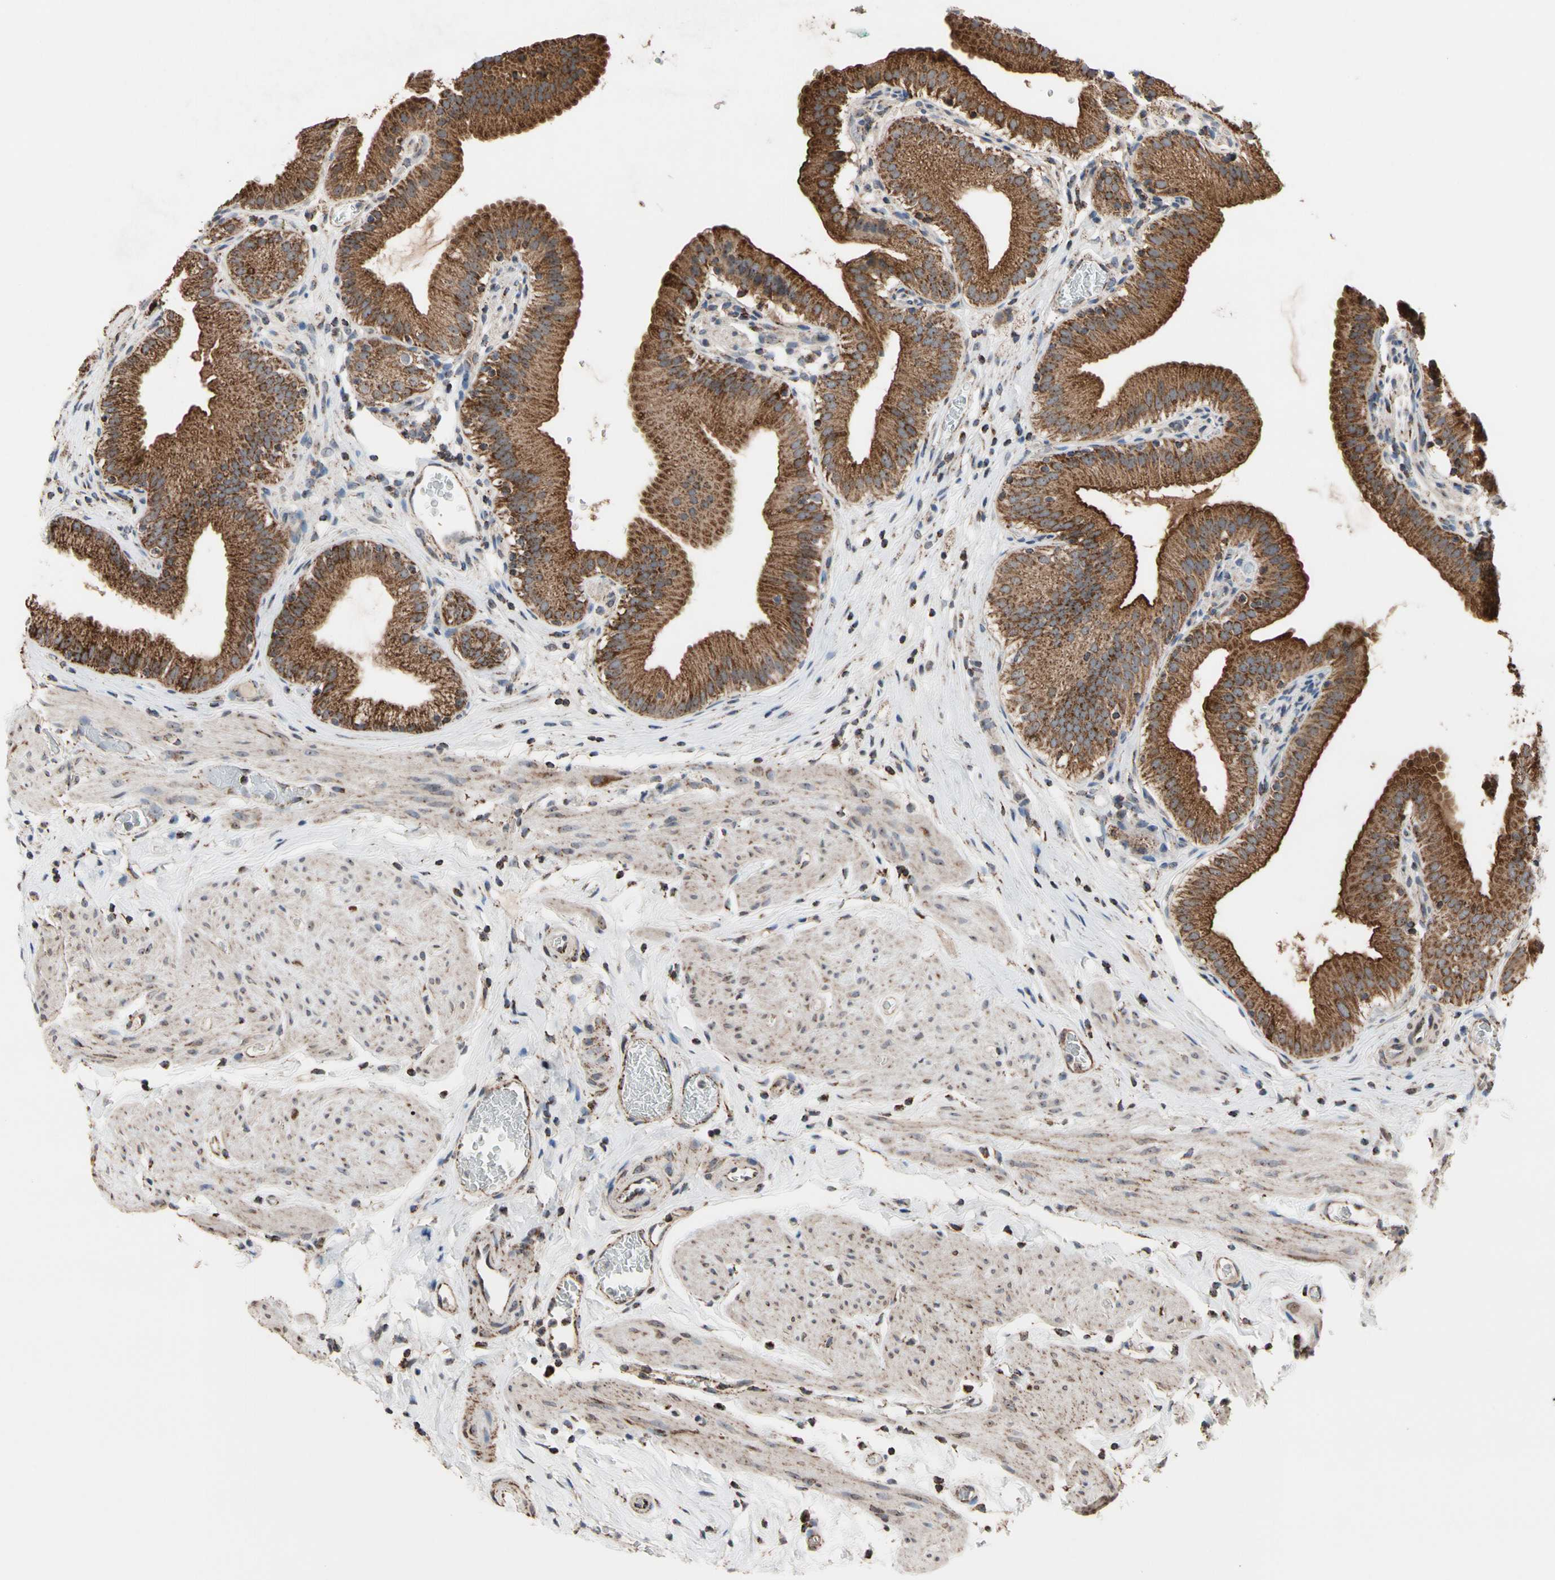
{"staining": {"intensity": "strong", "quantity": ">75%", "location": "cytoplasmic/membranous"}, "tissue": "gallbladder", "cell_type": "Glandular cells", "image_type": "normal", "snomed": [{"axis": "morphology", "description": "Normal tissue, NOS"}, {"axis": "topography", "description": "Gallbladder"}], "caption": "A high amount of strong cytoplasmic/membranous positivity is appreciated in about >75% of glandular cells in benign gallbladder. (Stains: DAB in brown, nuclei in blue, Microscopy: brightfield microscopy at high magnification).", "gene": "FAM110B", "patient": {"sex": "male", "age": 54}}